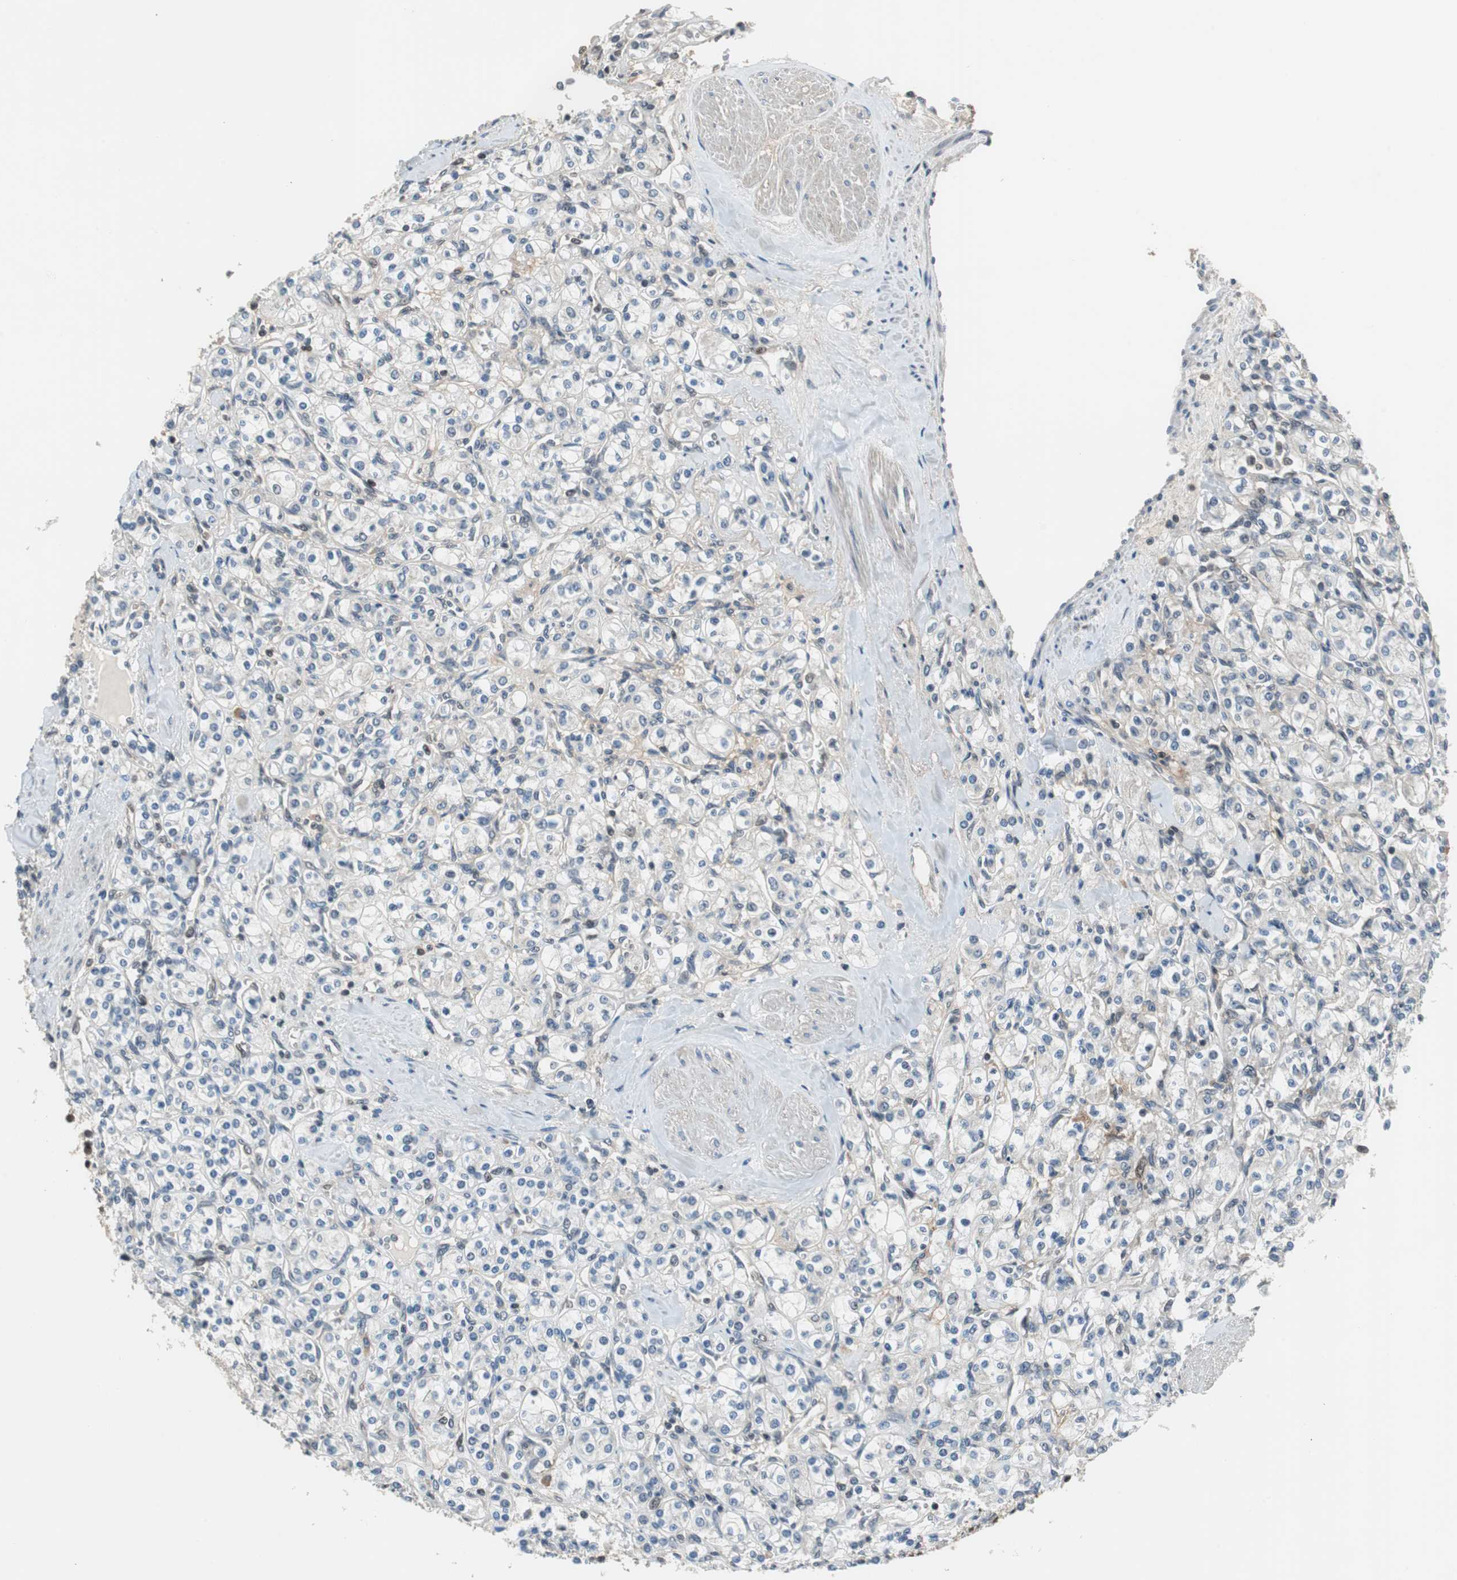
{"staining": {"intensity": "negative", "quantity": "none", "location": "none"}, "tissue": "renal cancer", "cell_type": "Tumor cells", "image_type": "cancer", "snomed": [{"axis": "morphology", "description": "Adenocarcinoma, NOS"}, {"axis": "topography", "description": "Kidney"}], "caption": "Tumor cells show no significant protein expression in renal cancer. (DAB (3,3'-diaminobenzidine) immunohistochemistry with hematoxylin counter stain).", "gene": "MAFB", "patient": {"sex": "male", "age": 77}}